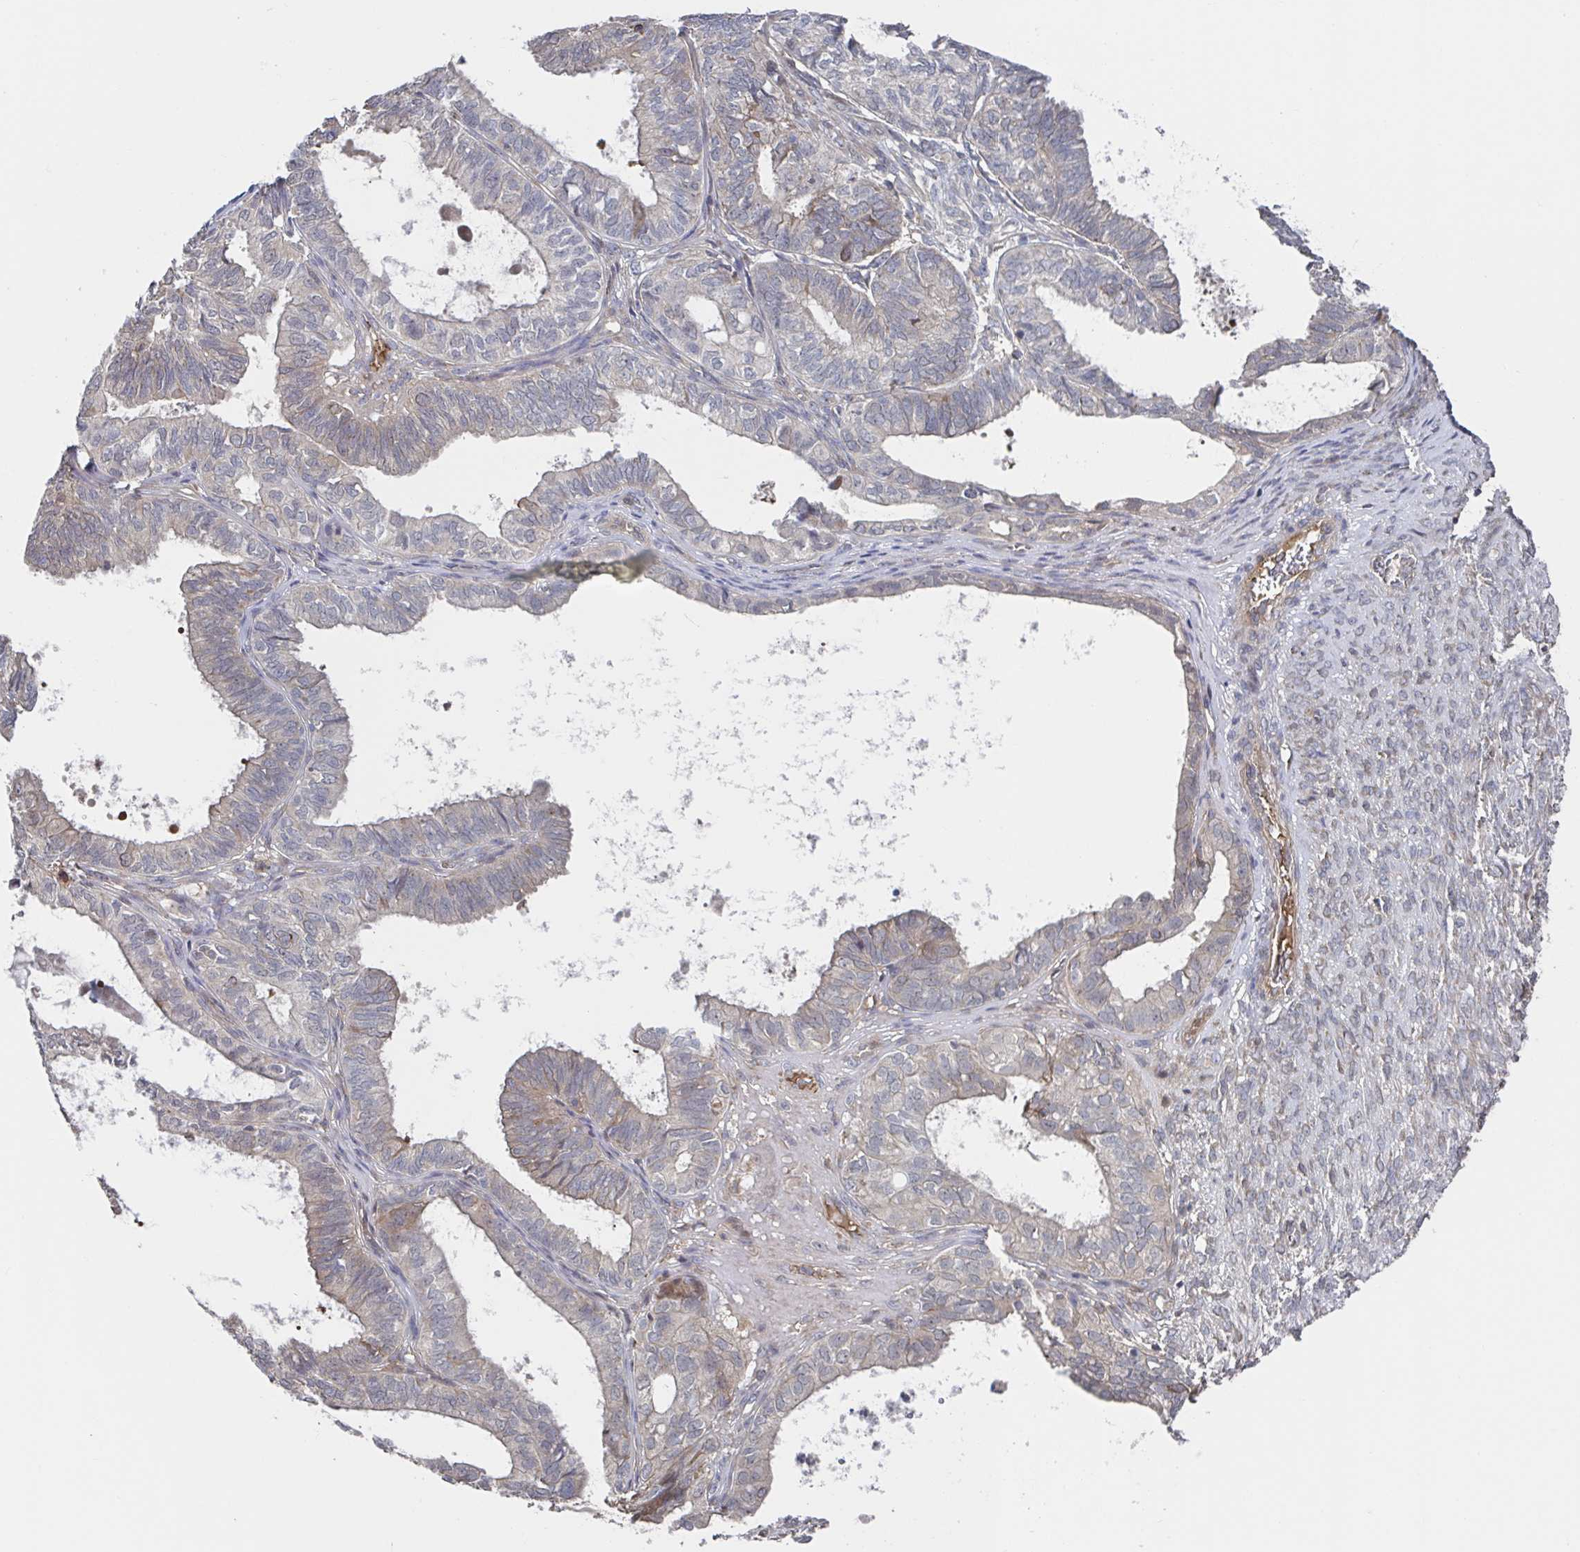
{"staining": {"intensity": "weak", "quantity": "<25%", "location": "cytoplasmic/membranous"}, "tissue": "ovarian cancer", "cell_type": "Tumor cells", "image_type": "cancer", "snomed": [{"axis": "morphology", "description": "Carcinoma, endometroid"}, {"axis": "topography", "description": "Ovary"}], "caption": "This is an immunohistochemistry (IHC) photomicrograph of human ovarian cancer. There is no expression in tumor cells.", "gene": "DHRS12", "patient": {"sex": "female", "age": 64}}